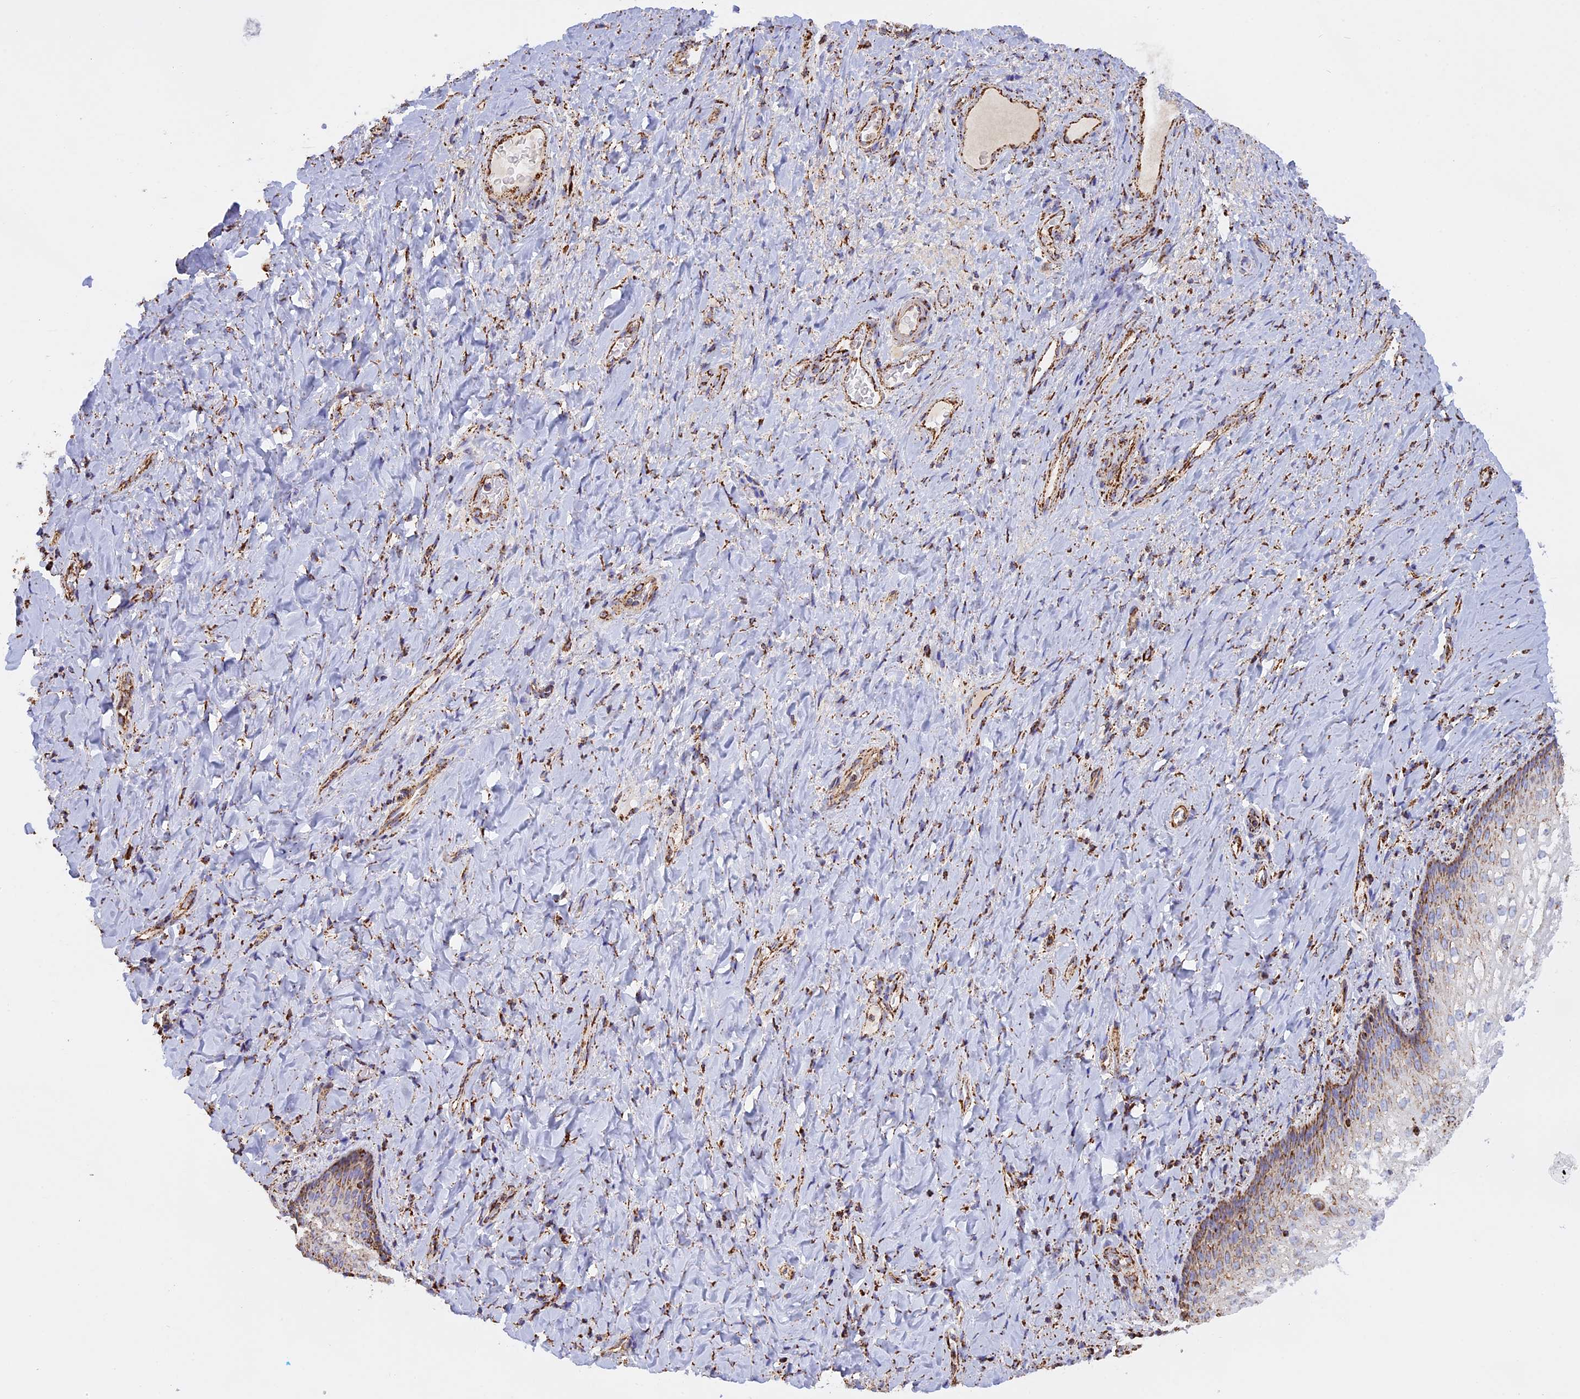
{"staining": {"intensity": "moderate", "quantity": "25%-75%", "location": "cytoplasmic/membranous"}, "tissue": "vagina", "cell_type": "Squamous epithelial cells", "image_type": "normal", "snomed": [{"axis": "morphology", "description": "Normal tissue, NOS"}, {"axis": "topography", "description": "Vagina"}], "caption": "Vagina stained for a protein demonstrates moderate cytoplasmic/membranous positivity in squamous epithelial cells.", "gene": "KCNG1", "patient": {"sex": "female", "age": 60}}